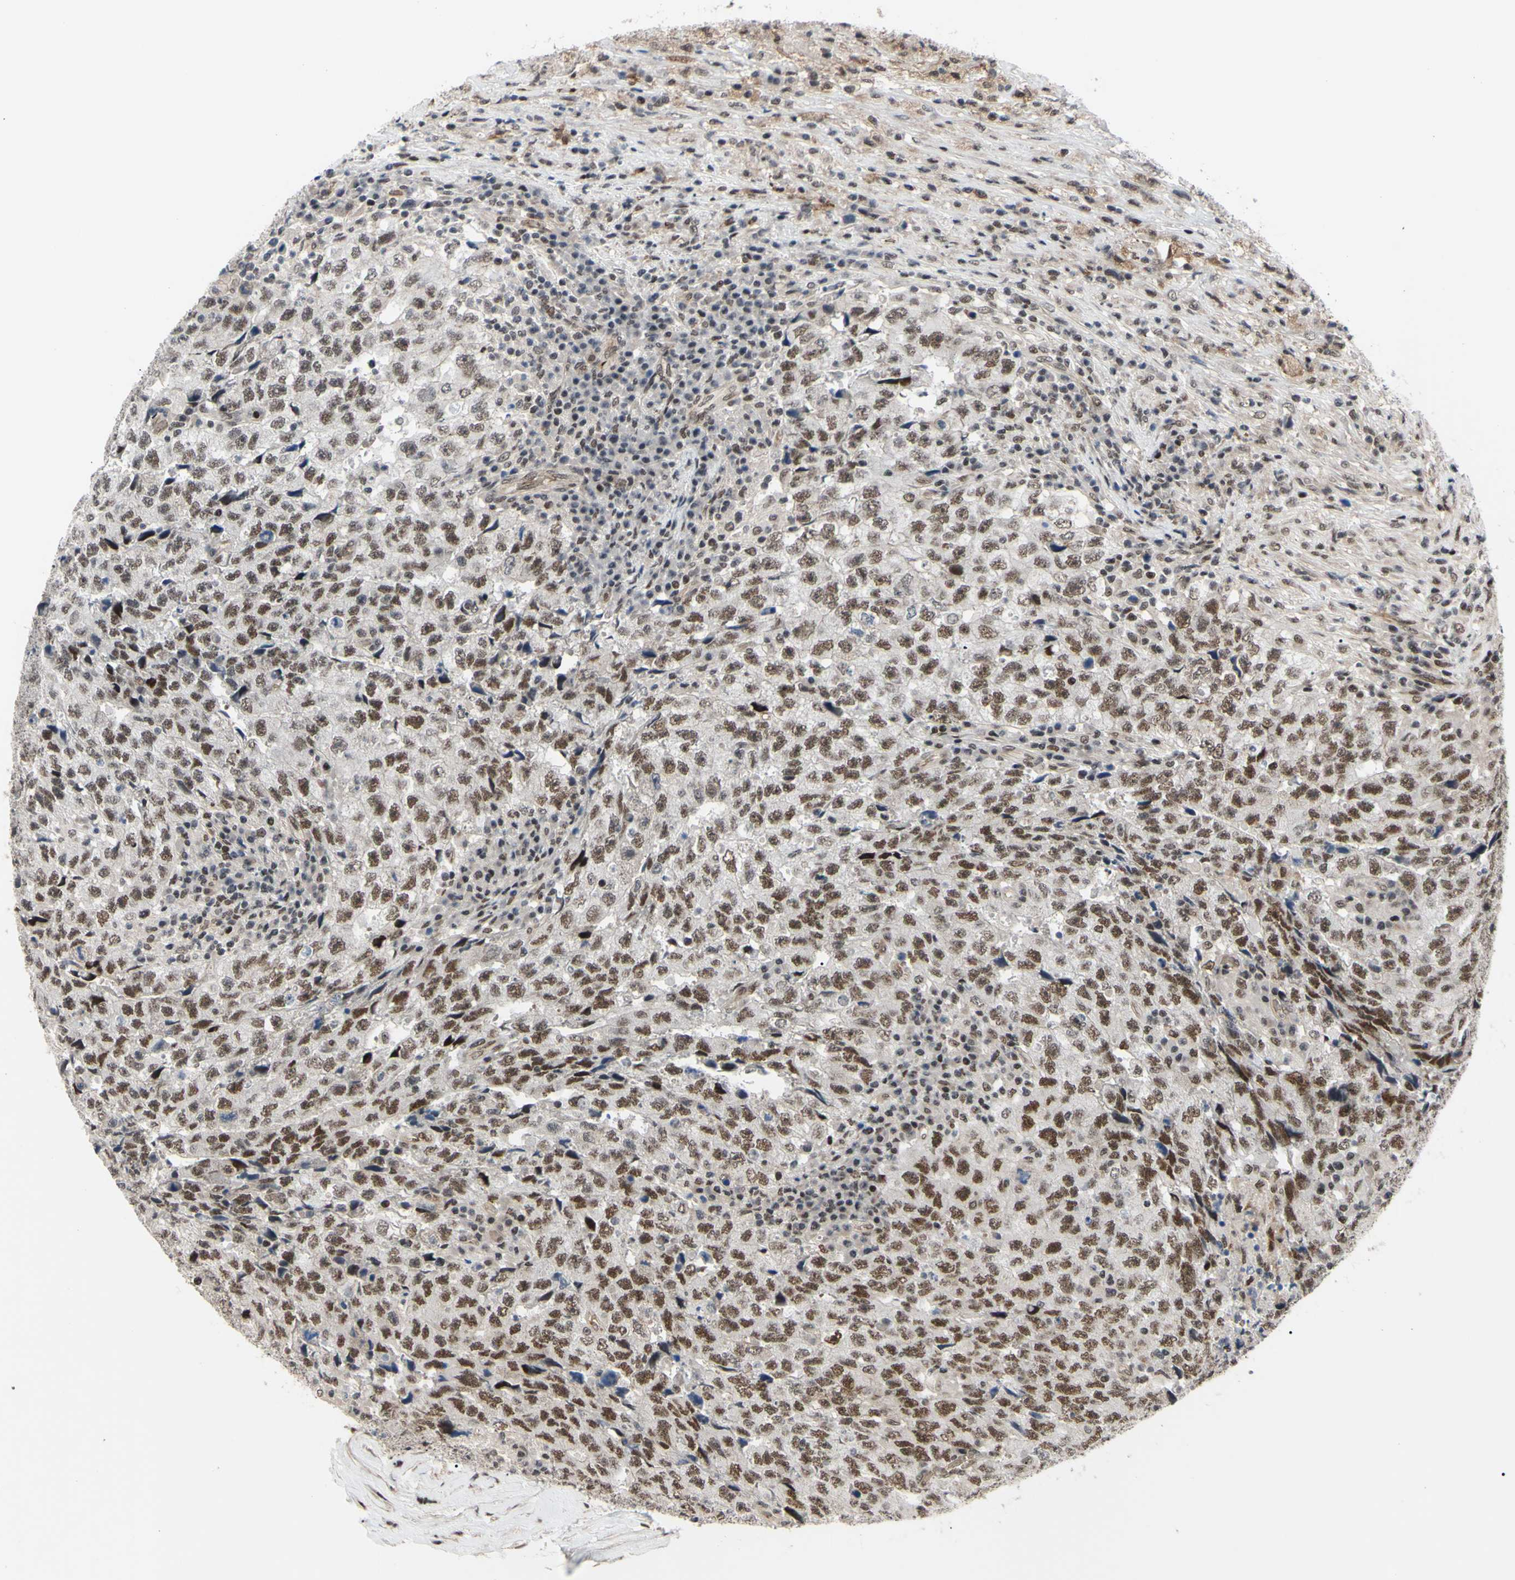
{"staining": {"intensity": "moderate", "quantity": ">75%", "location": "nuclear"}, "tissue": "testis cancer", "cell_type": "Tumor cells", "image_type": "cancer", "snomed": [{"axis": "morphology", "description": "Necrosis, NOS"}, {"axis": "morphology", "description": "Carcinoma, Embryonal, NOS"}, {"axis": "topography", "description": "Testis"}], "caption": "Tumor cells display medium levels of moderate nuclear staining in approximately >75% of cells in human embryonal carcinoma (testis).", "gene": "THAP12", "patient": {"sex": "male", "age": 19}}